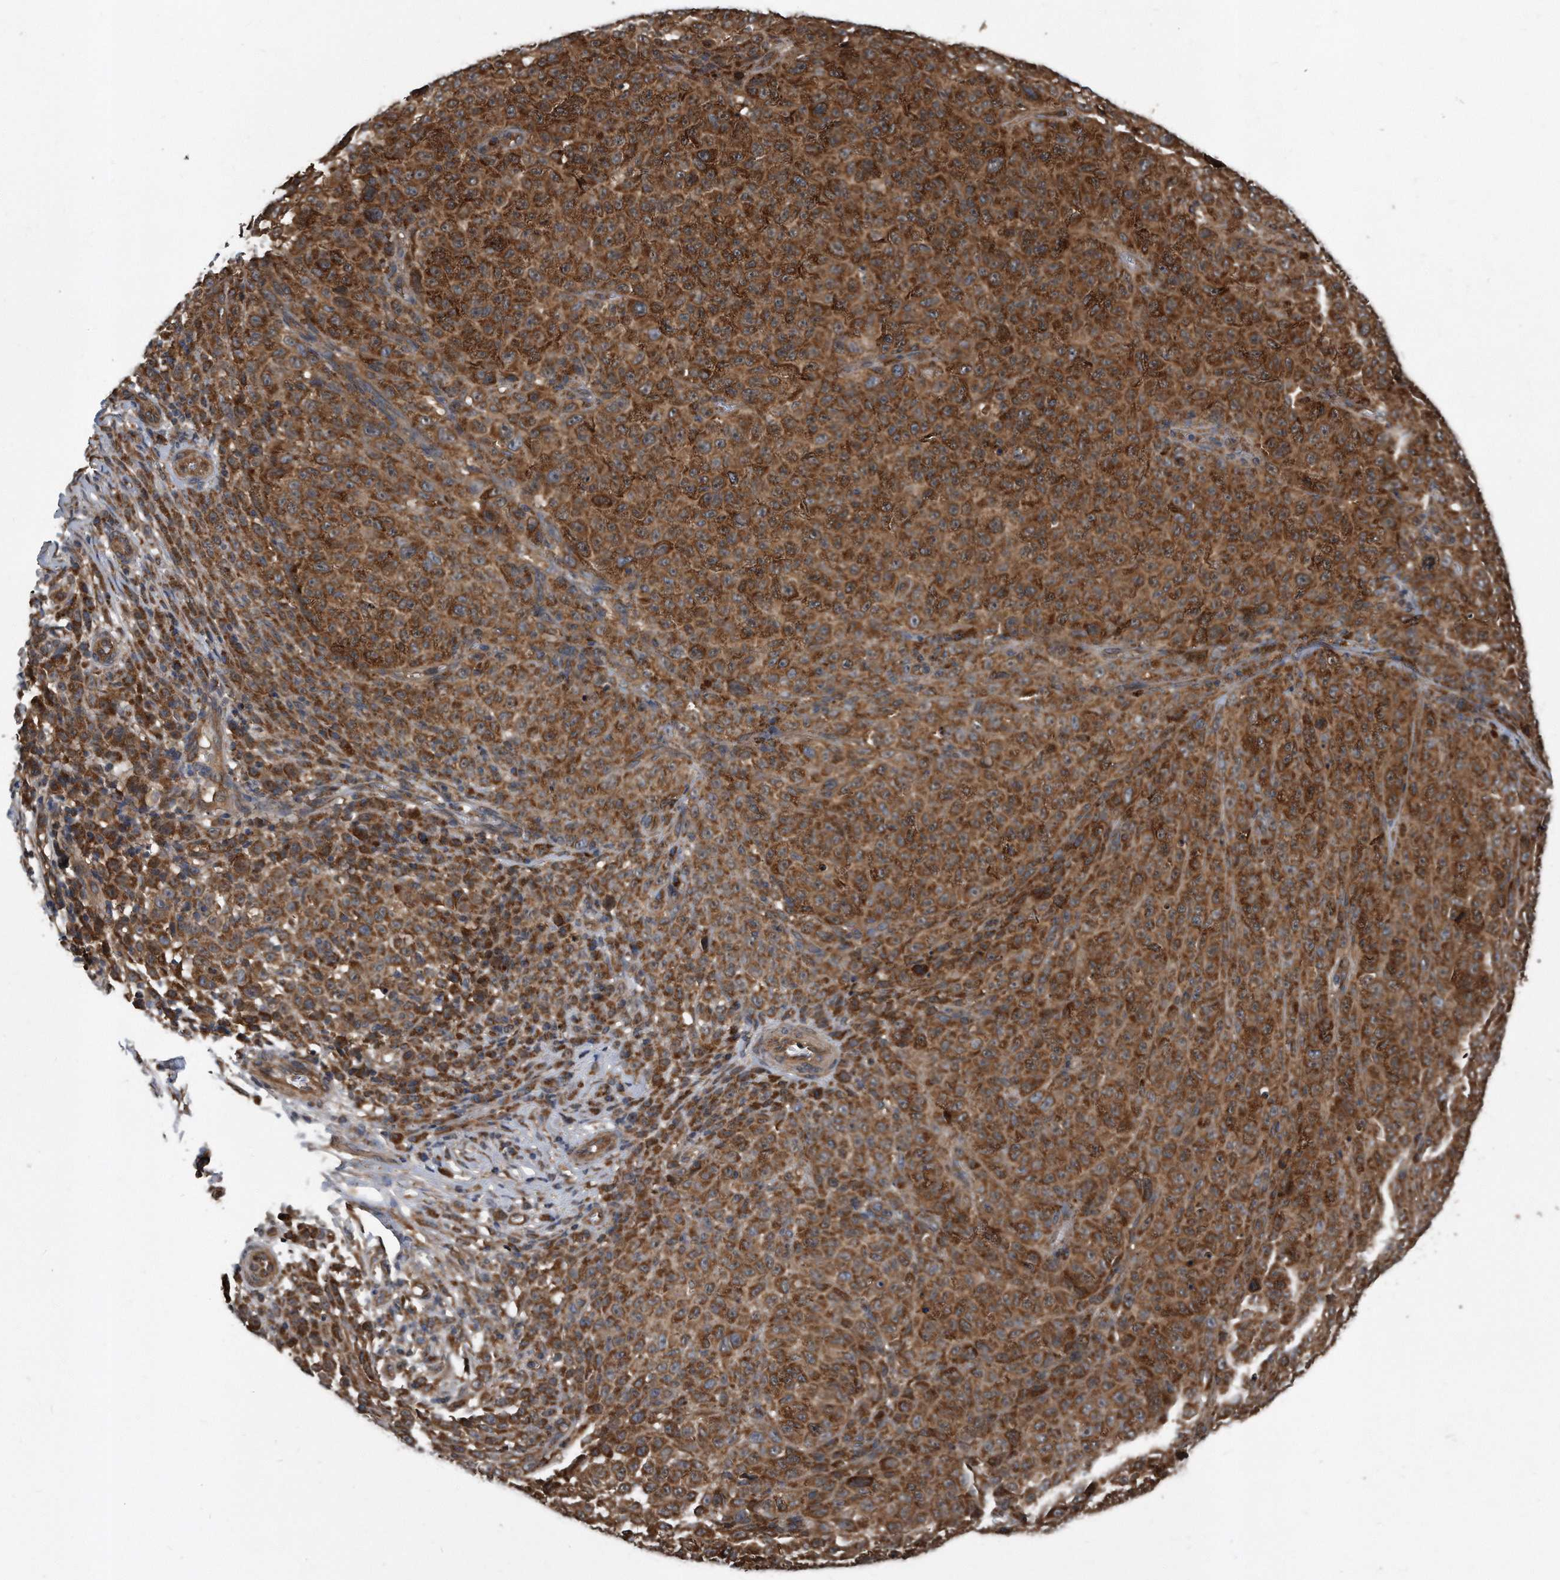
{"staining": {"intensity": "strong", "quantity": ">75%", "location": "cytoplasmic/membranous"}, "tissue": "melanoma", "cell_type": "Tumor cells", "image_type": "cancer", "snomed": [{"axis": "morphology", "description": "Malignant melanoma, NOS"}, {"axis": "topography", "description": "Skin"}], "caption": "Immunohistochemistry micrograph of melanoma stained for a protein (brown), which shows high levels of strong cytoplasmic/membranous positivity in about >75% of tumor cells.", "gene": "FAM136A", "patient": {"sex": "female", "age": 82}}